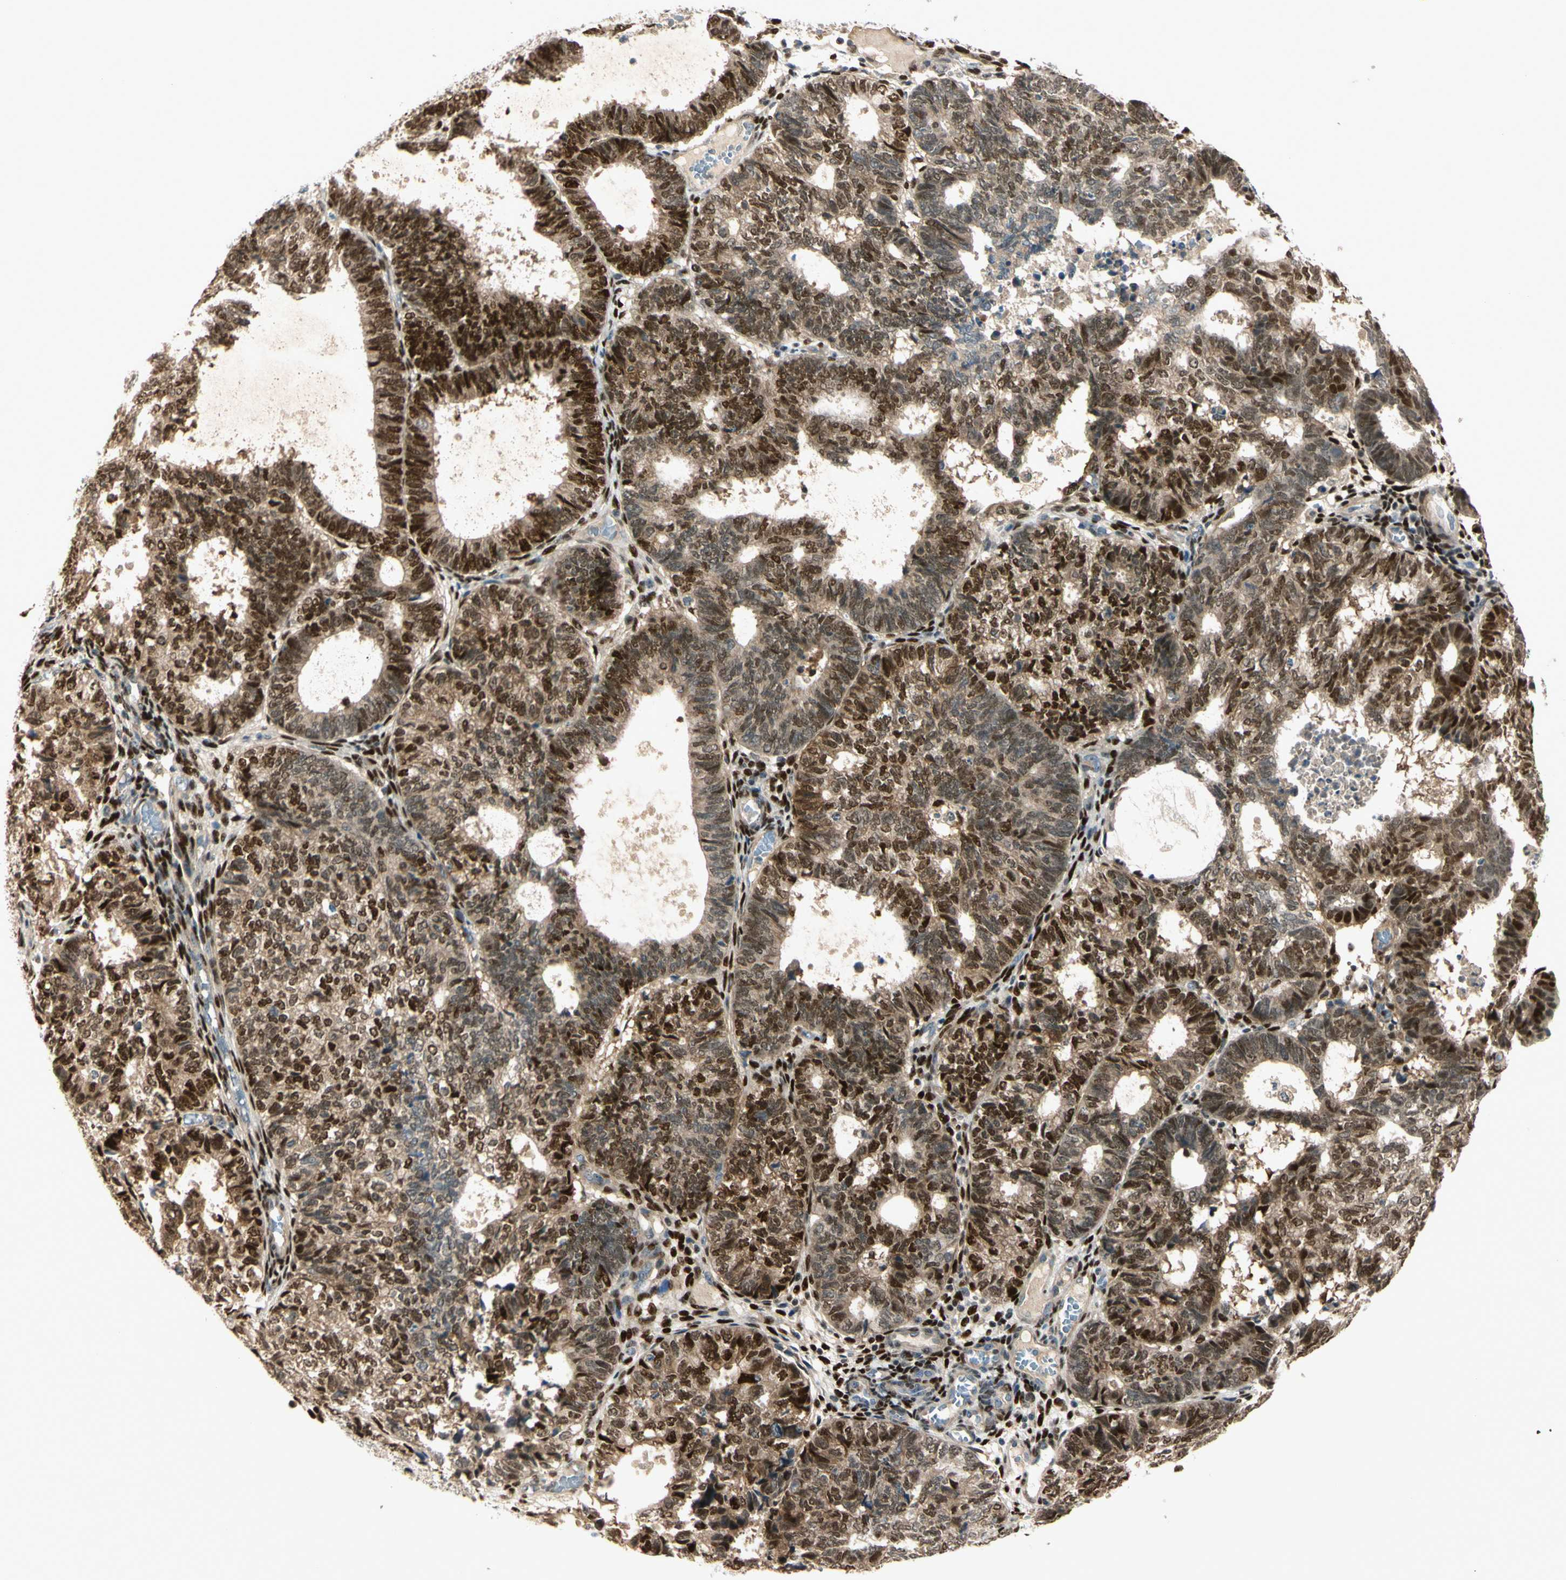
{"staining": {"intensity": "strong", "quantity": ">75%", "location": "cytoplasmic/membranous,nuclear"}, "tissue": "endometrial cancer", "cell_type": "Tumor cells", "image_type": "cancer", "snomed": [{"axis": "morphology", "description": "Adenocarcinoma, NOS"}, {"axis": "topography", "description": "Uterus"}], "caption": "IHC image of neoplastic tissue: human endometrial cancer stained using immunohistochemistry displays high levels of strong protein expression localized specifically in the cytoplasmic/membranous and nuclear of tumor cells, appearing as a cytoplasmic/membranous and nuclear brown color.", "gene": "NFYA", "patient": {"sex": "female", "age": 60}}